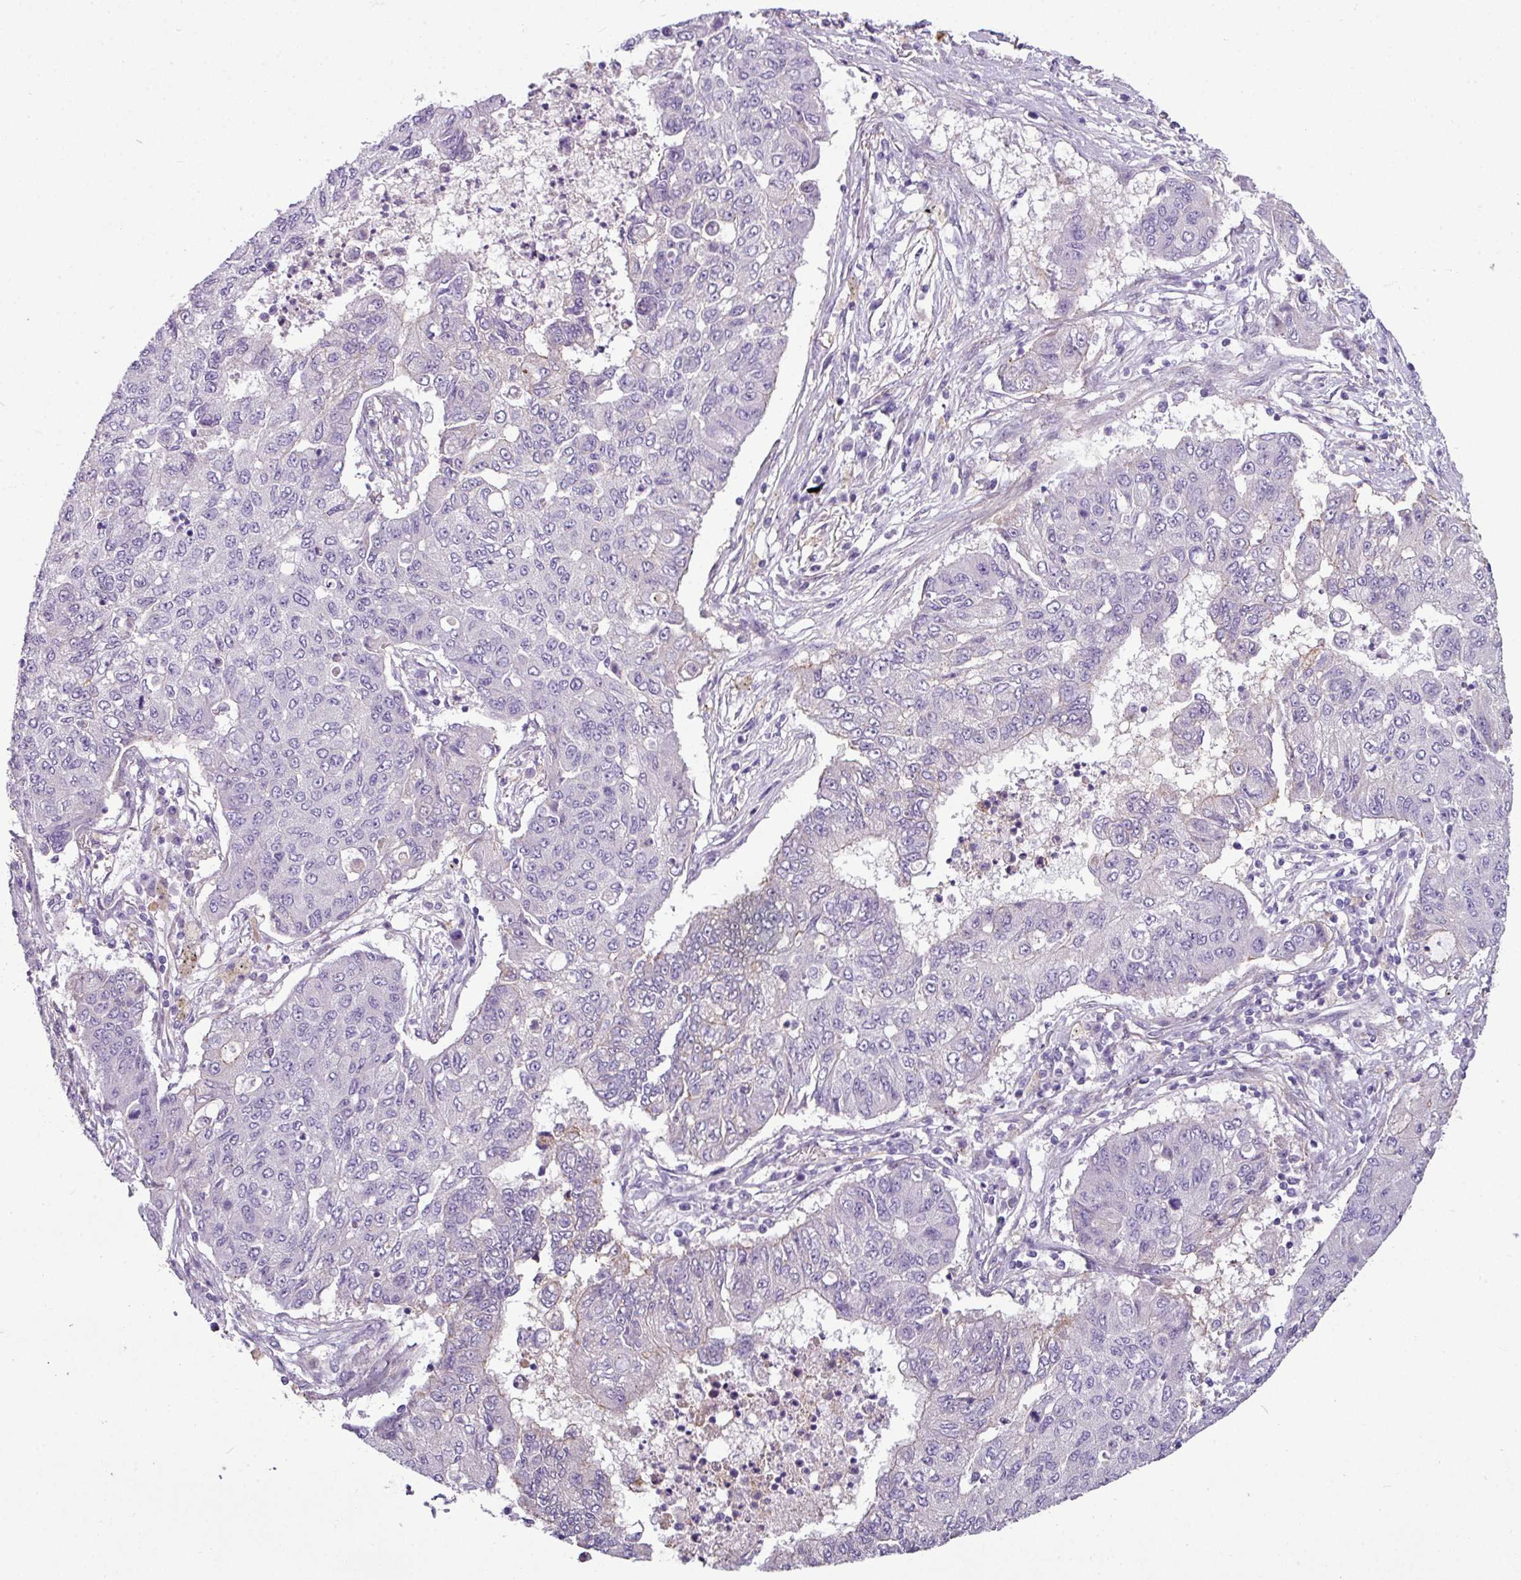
{"staining": {"intensity": "negative", "quantity": "none", "location": "none"}, "tissue": "lung cancer", "cell_type": "Tumor cells", "image_type": "cancer", "snomed": [{"axis": "morphology", "description": "Squamous cell carcinoma, NOS"}, {"axis": "topography", "description": "Lung"}], "caption": "The photomicrograph shows no significant expression in tumor cells of lung cancer (squamous cell carcinoma).", "gene": "TMEM178B", "patient": {"sex": "male", "age": 74}}